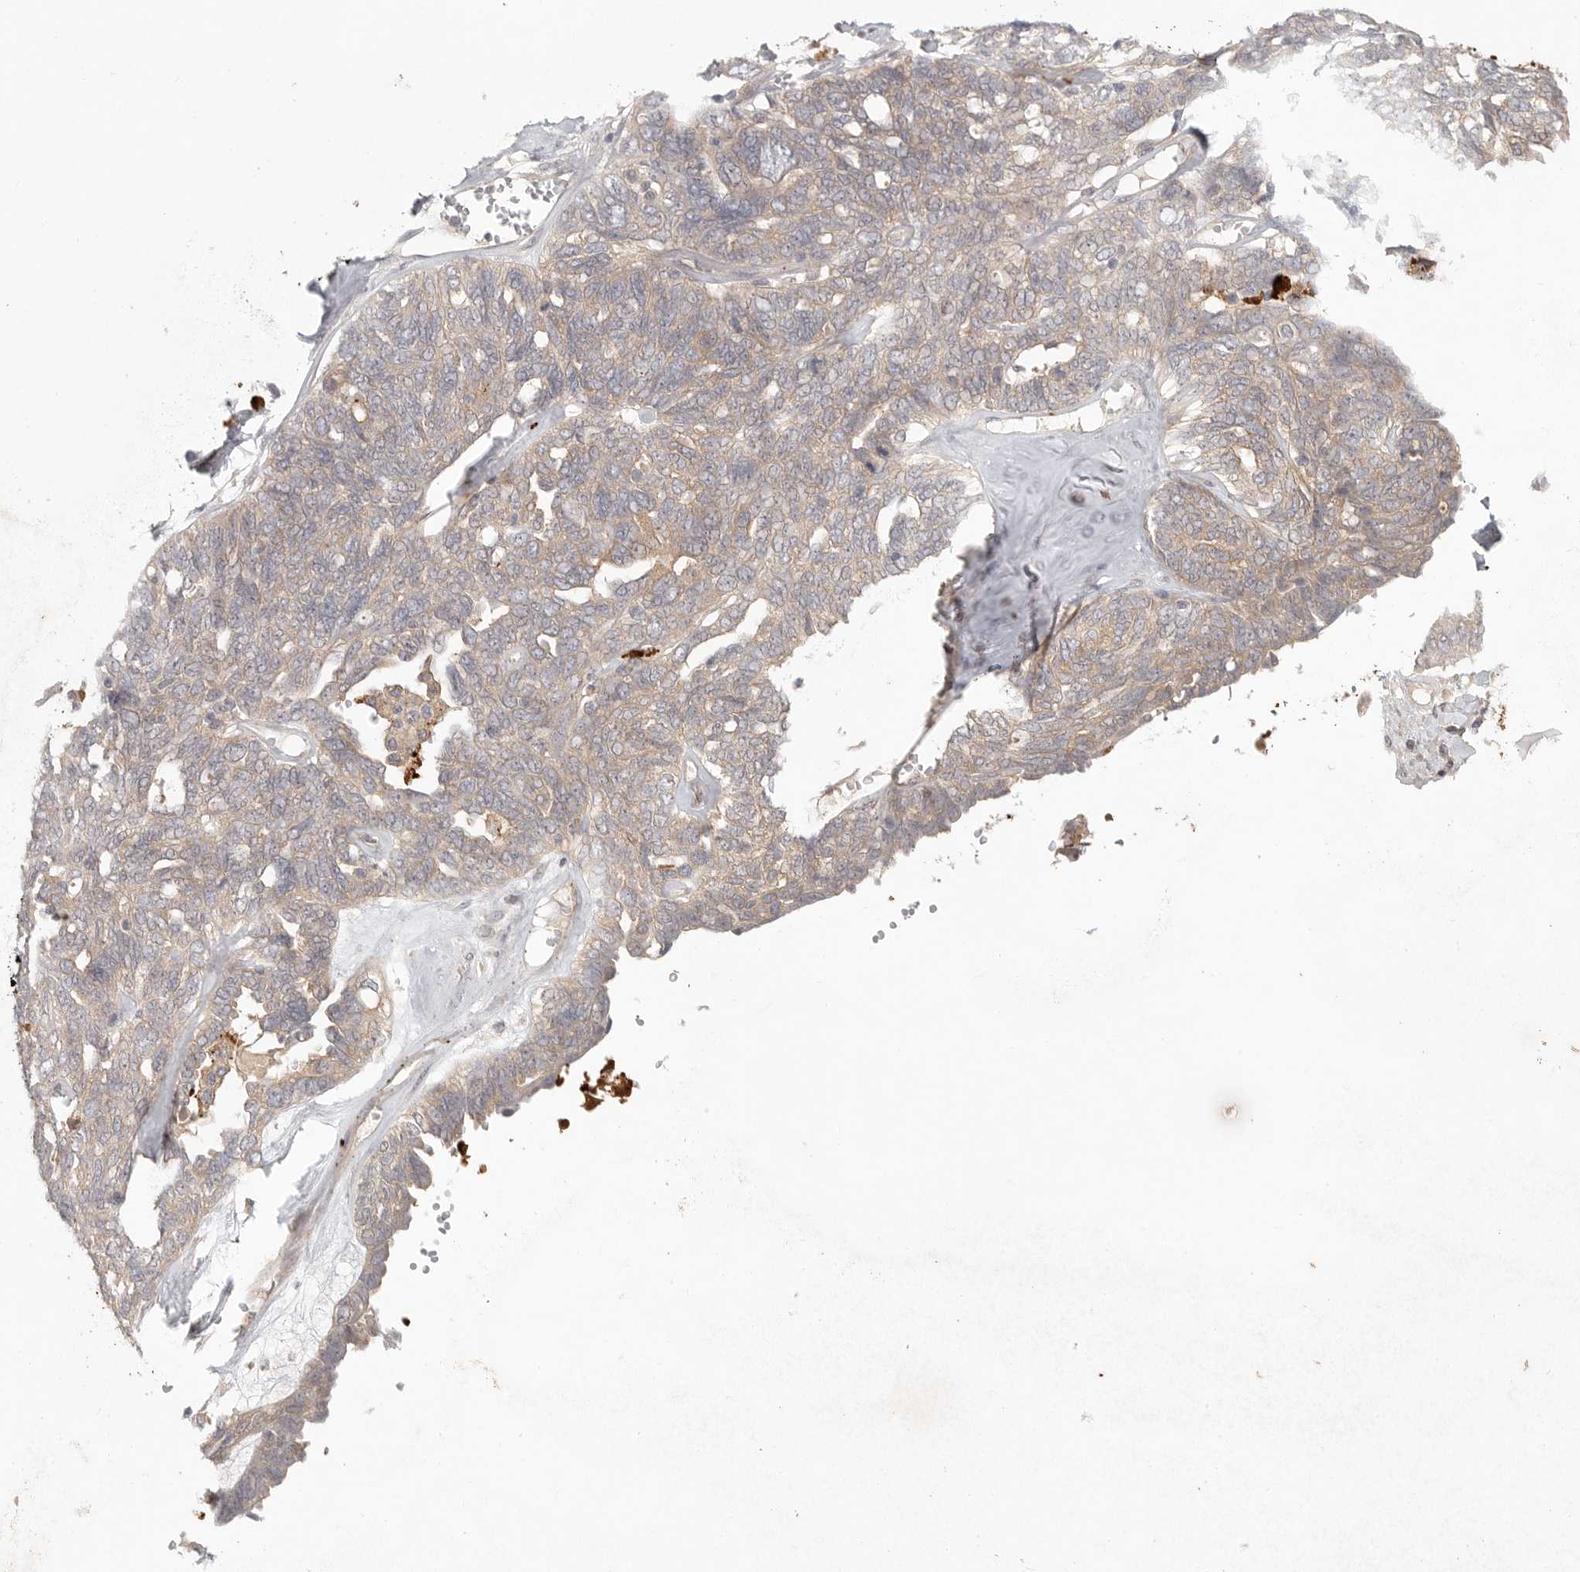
{"staining": {"intensity": "weak", "quantity": ">75%", "location": "cytoplasmic/membranous"}, "tissue": "ovarian cancer", "cell_type": "Tumor cells", "image_type": "cancer", "snomed": [{"axis": "morphology", "description": "Cystadenocarcinoma, serous, NOS"}, {"axis": "topography", "description": "Ovary"}], "caption": "DAB immunohistochemical staining of human ovarian cancer displays weak cytoplasmic/membranous protein staining in about >75% of tumor cells. (IHC, brightfield microscopy, high magnification).", "gene": "HDAC6", "patient": {"sex": "female", "age": 79}}